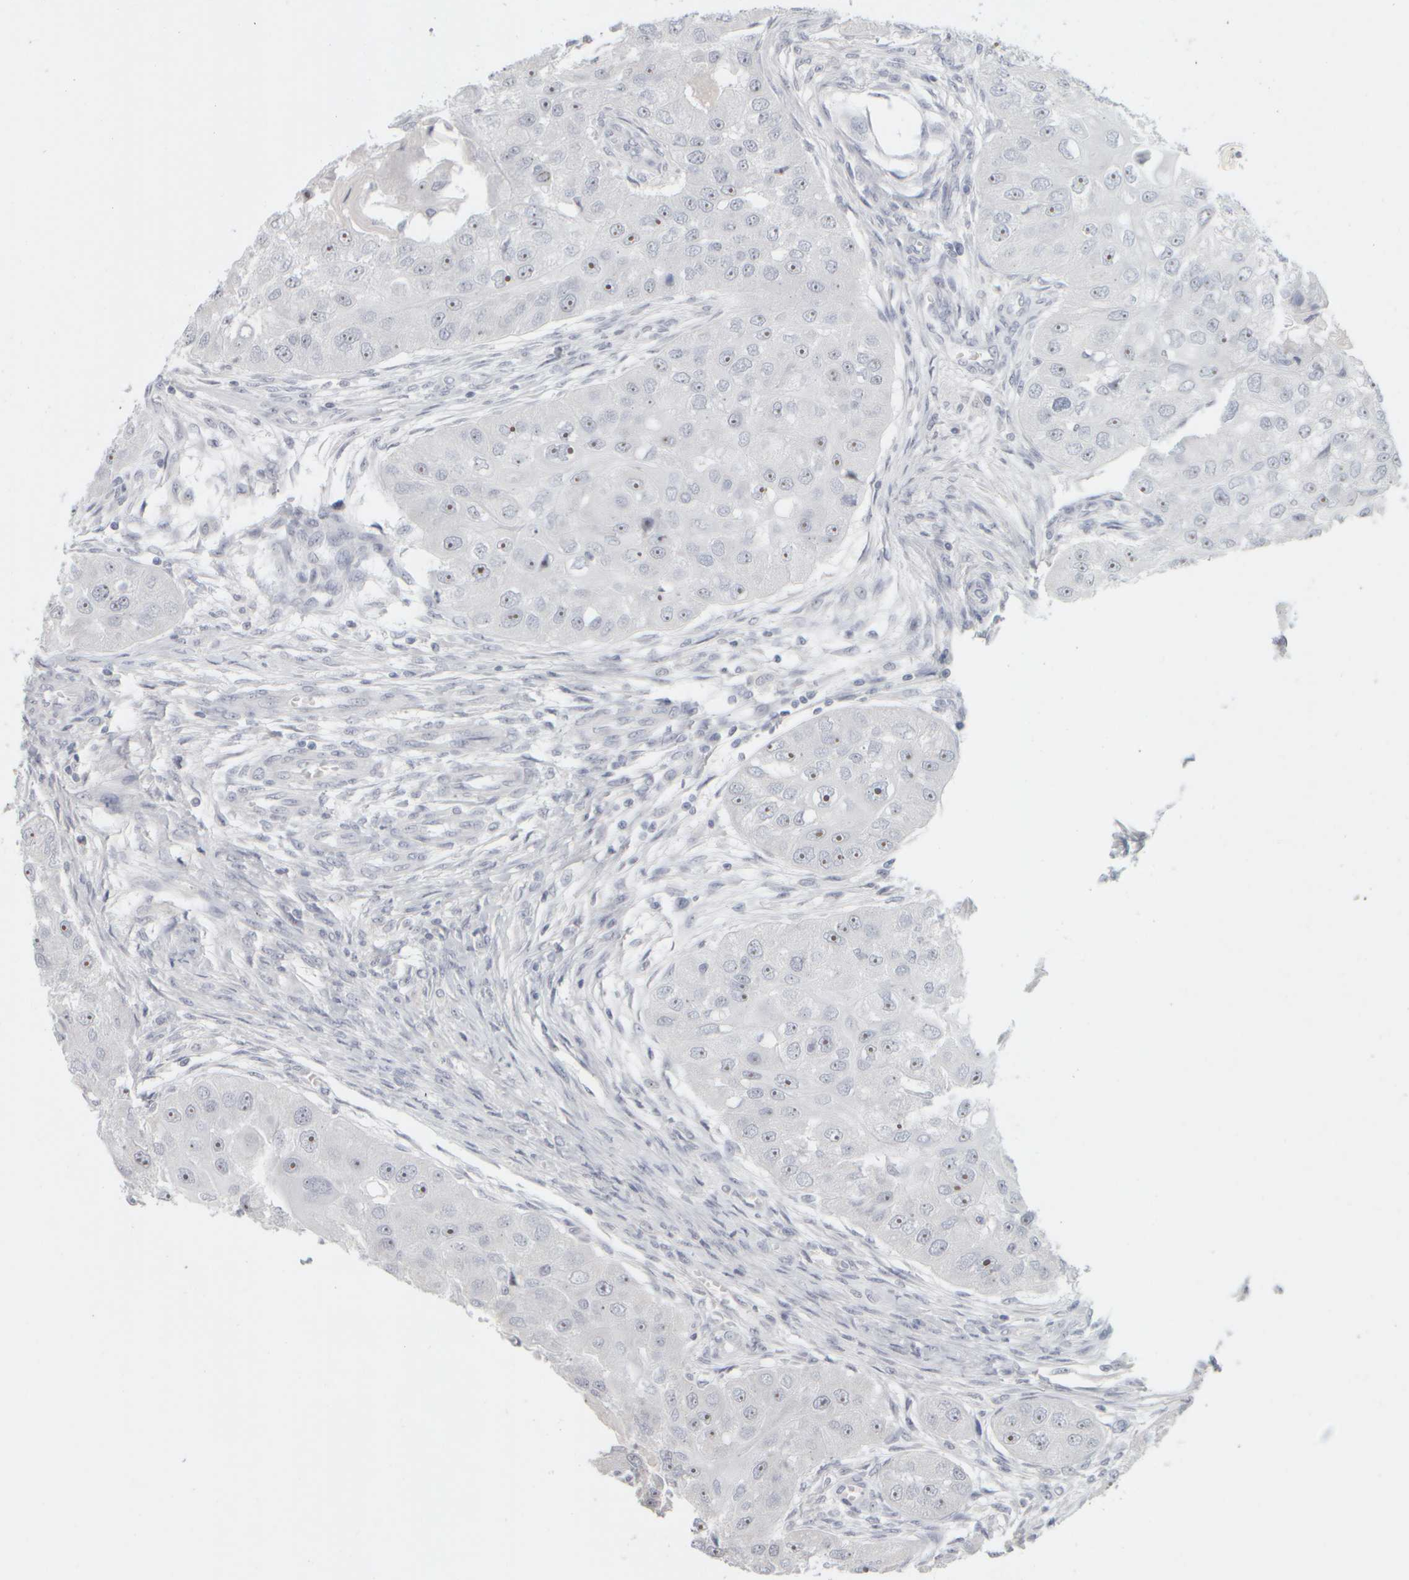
{"staining": {"intensity": "strong", "quantity": ">75%", "location": "nuclear"}, "tissue": "head and neck cancer", "cell_type": "Tumor cells", "image_type": "cancer", "snomed": [{"axis": "morphology", "description": "Normal tissue, NOS"}, {"axis": "morphology", "description": "Squamous cell carcinoma, NOS"}, {"axis": "topography", "description": "Skeletal muscle"}, {"axis": "topography", "description": "Head-Neck"}], "caption": "This micrograph reveals head and neck cancer stained with immunohistochemistry (IHC) to label a protein in brown. The nuclear of tumor cells show strong positivity for the protein. Nuclei are counter-stained blue.", "gene": "DCXR", "patient": {"sex": "male", "age": 51}}